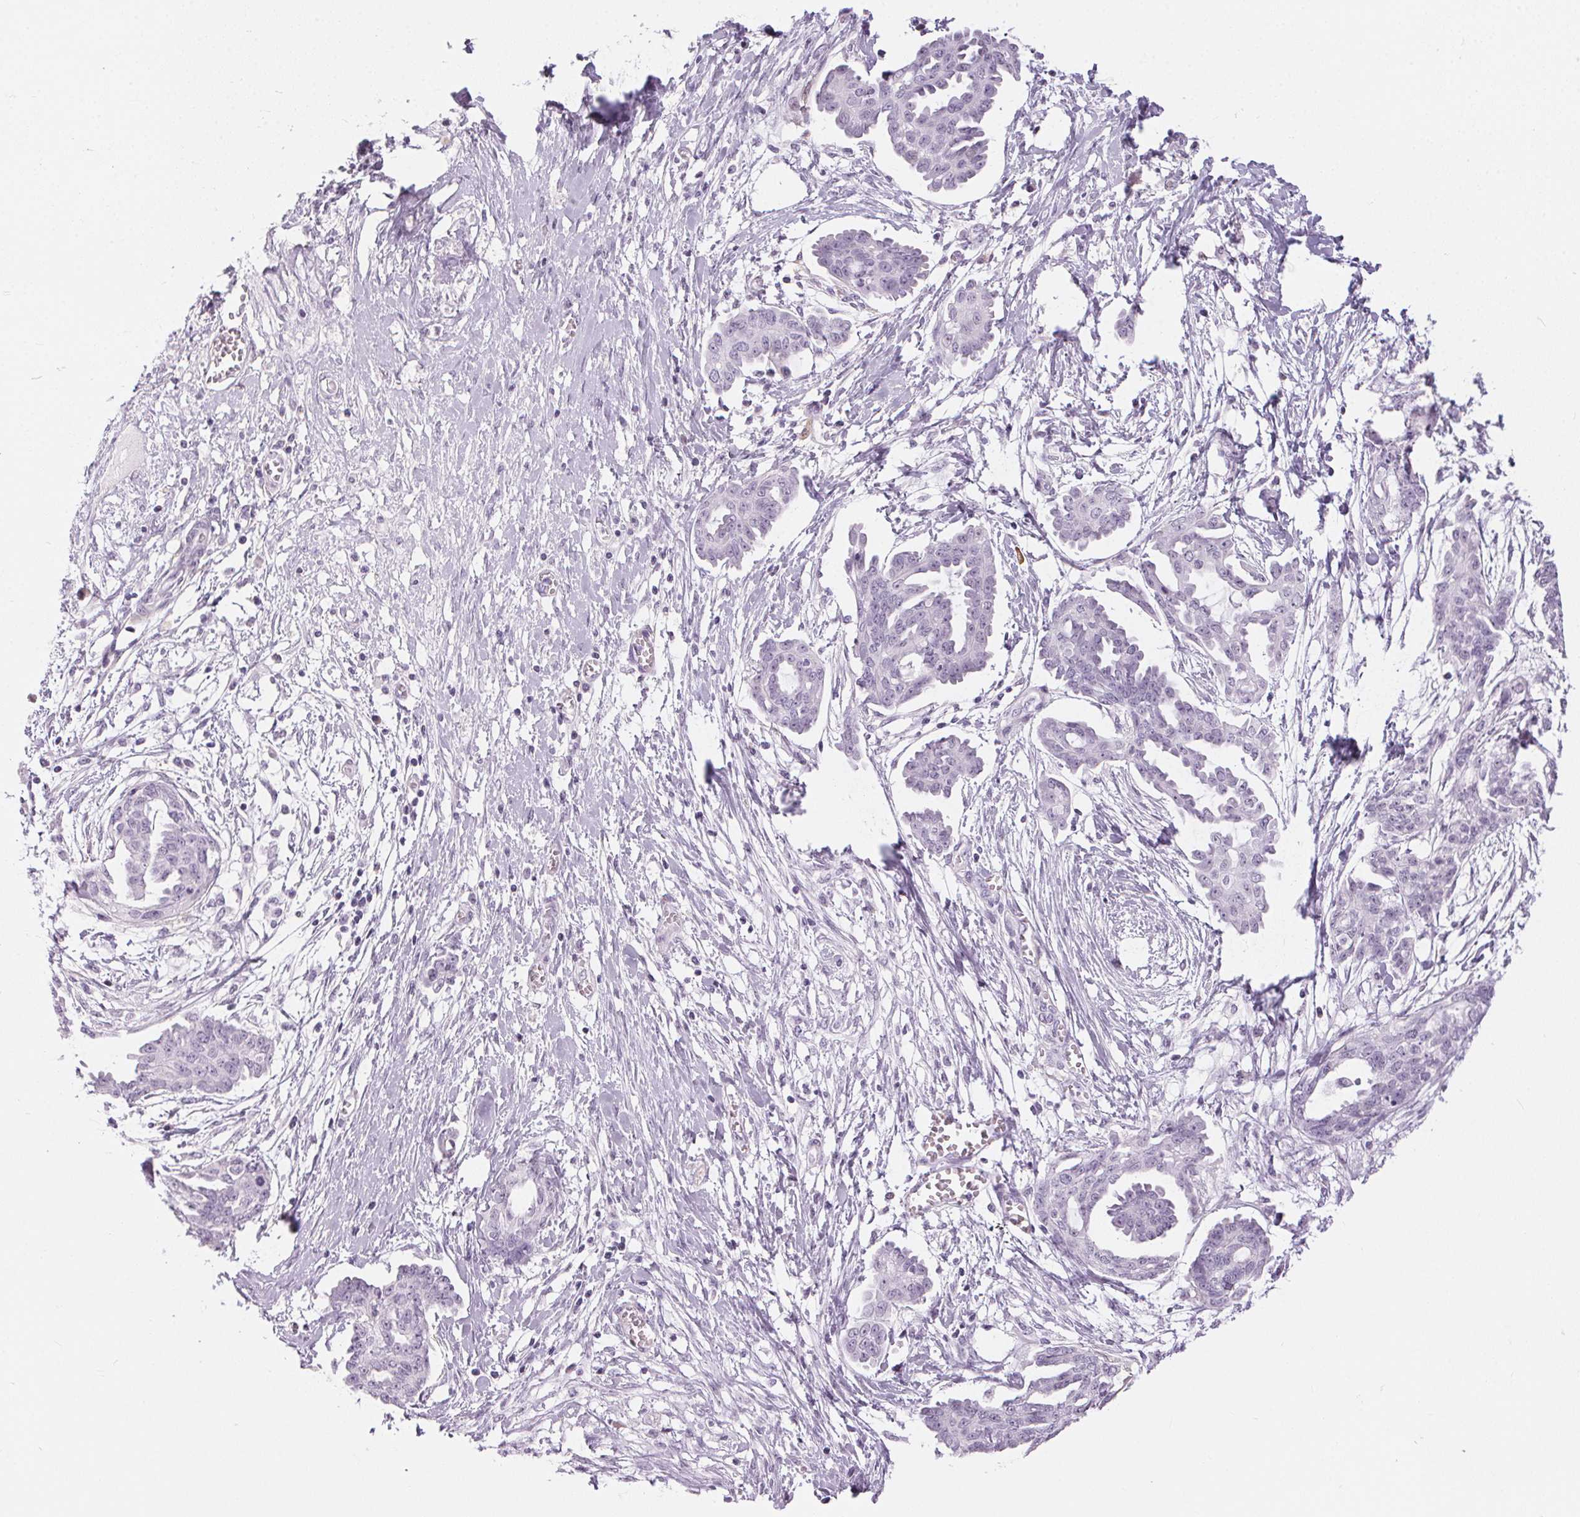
{"staining": {"intensity": "negative", "quantity": "none", "location": "none"}, "tissue": "ovarian cancer", "cell_type": "Tumor cells", "image_type": "cancer", "snomed": [{"axis": "morphology", "description": "Cystadenocarcinoma, serous, NOS"}, {"axis": "topography", "description": "Ovary"}], "caption": "Tumor cells are negative for brown protein staining in ovarian cancer. The staining was performed using DAB to visualize the protein expression in brown, while the nuclei were stained in blue with hematoxylin (Magnification: 20x).", "gene": "CADPS", "patient": {"sex": "female", "age": 71}}